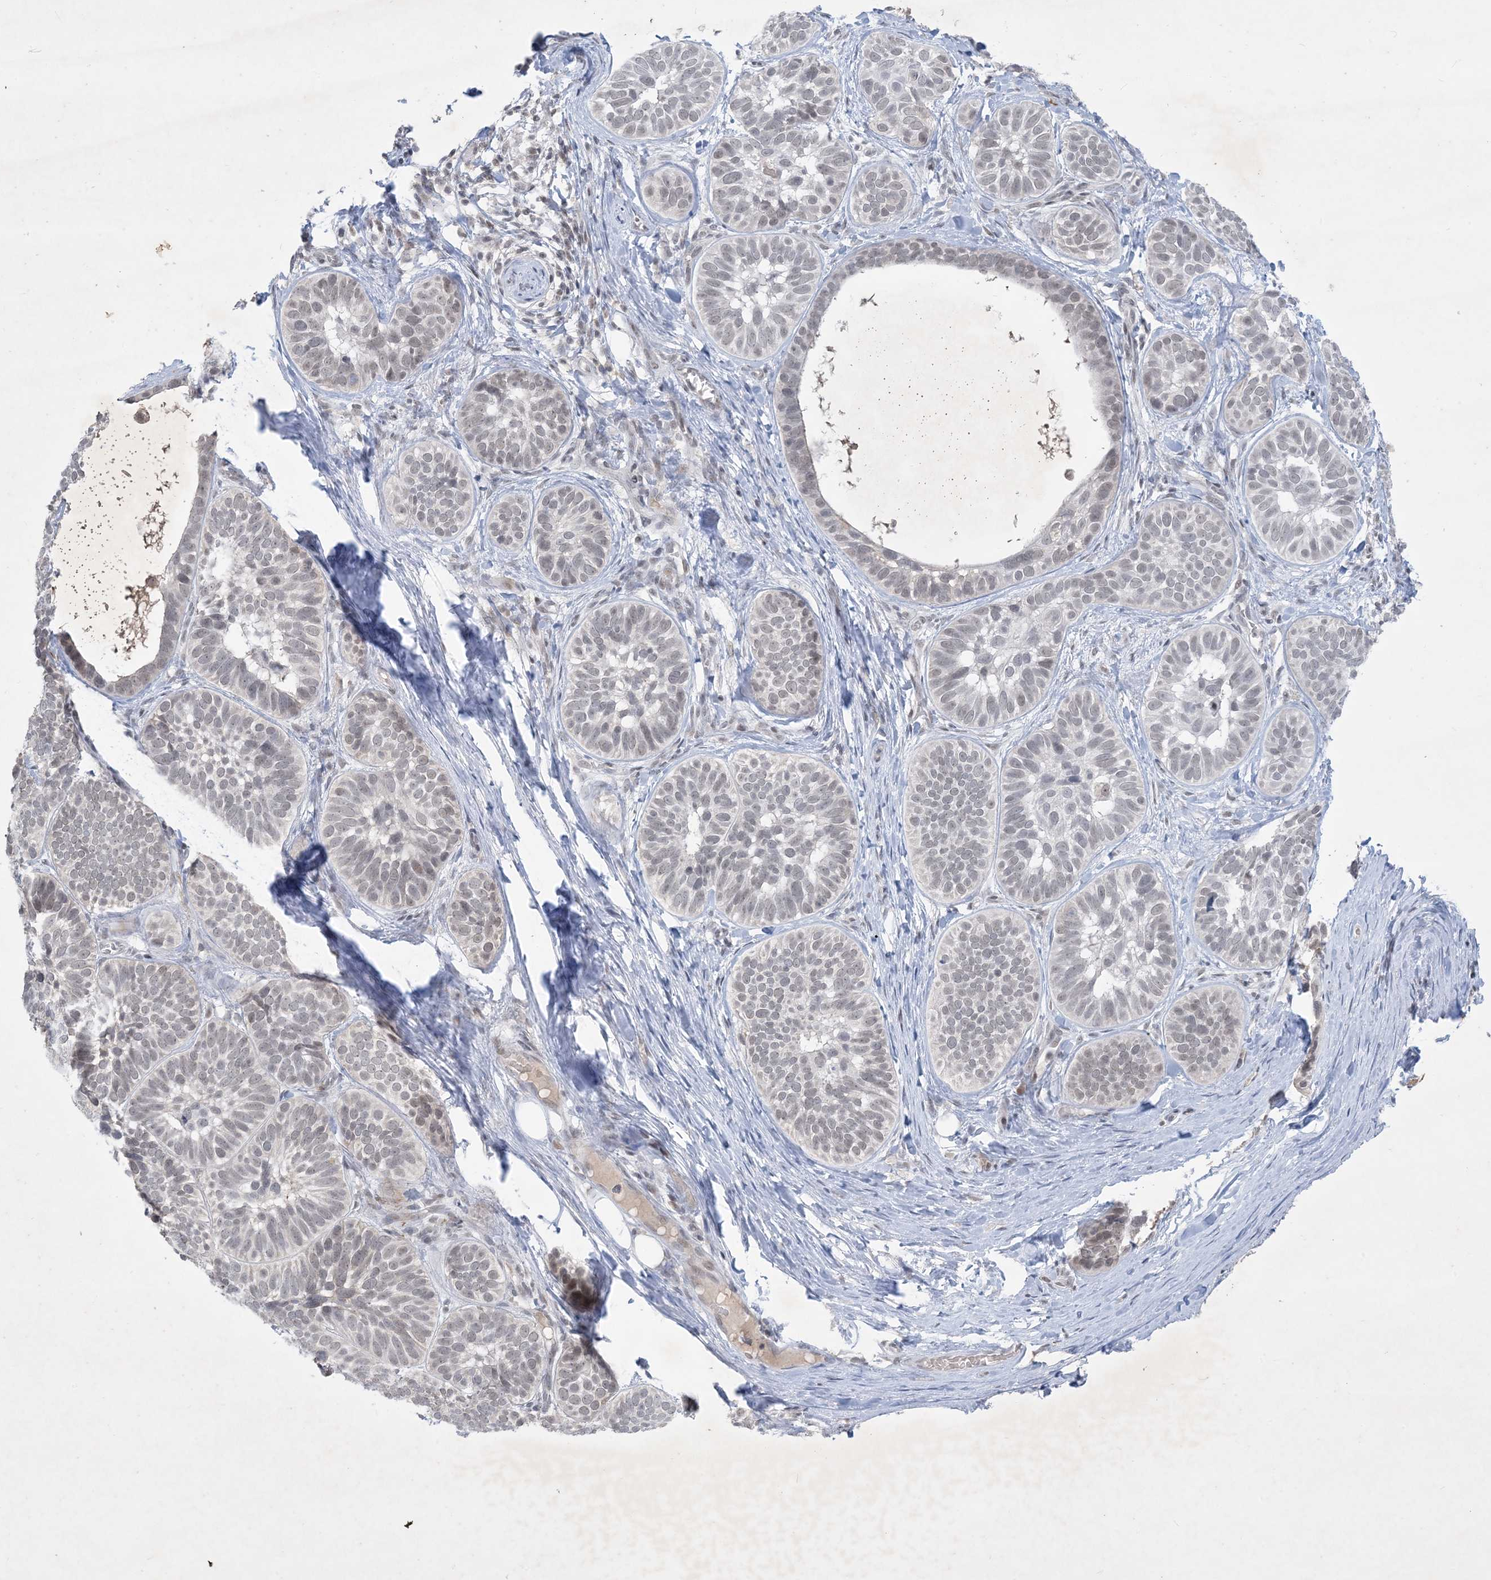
{"staining": {"intensity": "negative", "quantity": "none", "location": "none"}, "tissue": "skin cancer", "cell_type": "Tumor cells", "image_type": "cancer", "snomed": [{"axis": "morphology", "description": "Basal cell carcinoma"}, {"axis": "topography", "description": "Skin"}], "caption": "Skin basal cell carcinoma stained for a protein using IHC shows no positivity tumor cells.", "gene": "ZNF674", "patient": {"sex": "male", "age": 62}}